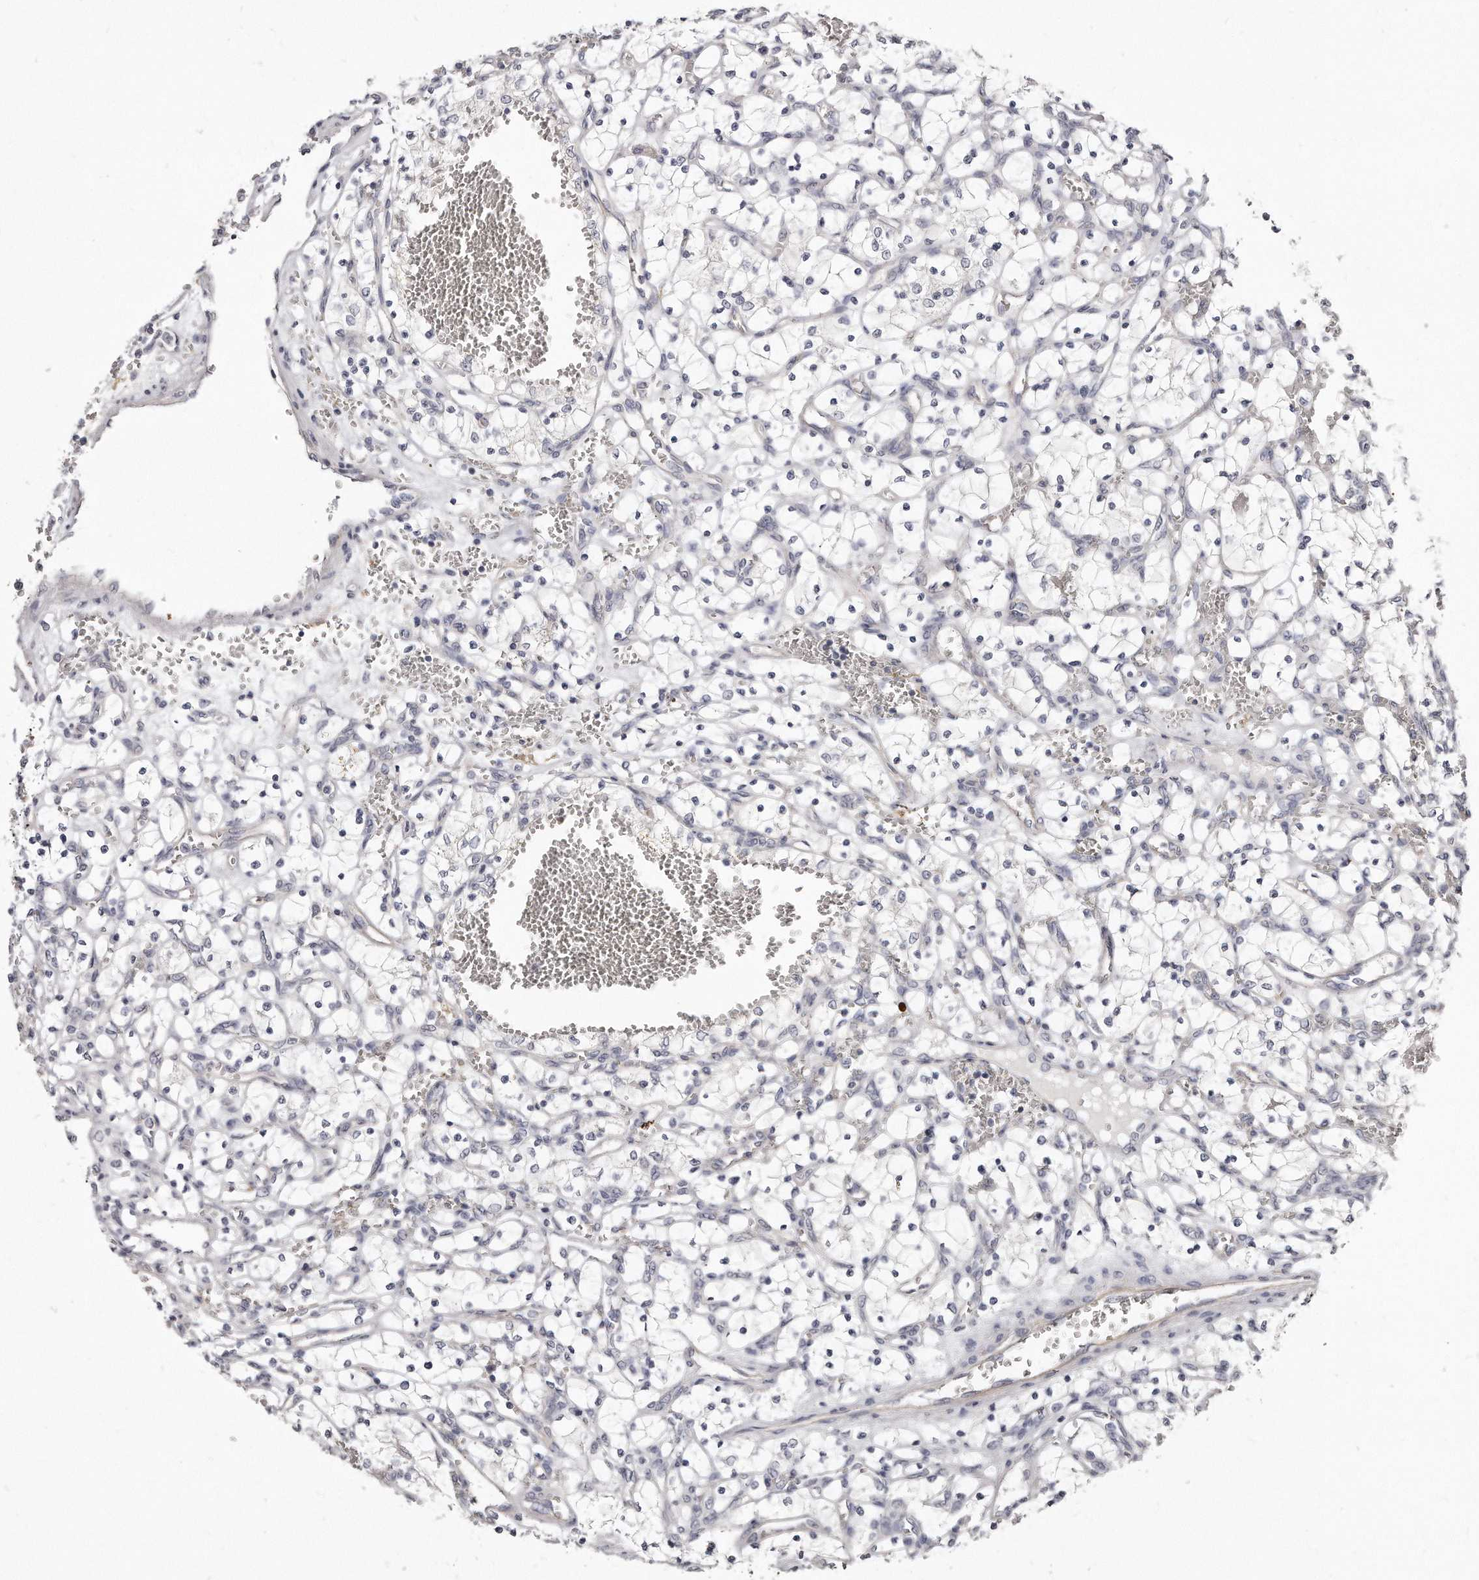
{"staining": {"intensity": "negative", "quantity": "none", "location": "none"}, "tissue": "renal cancer", "cell_type": "Tumor cells", "image_type": "cancer", "snomed": [{"axis": "morphology", "description": "Adenocarcinoma, NOS"}, {"axis": "topography", "description": "Kidney"}], "caption": "A photomicrograph of renal cancer (adenocarcinoma) stained for a protein shows no brown staining in tumor cells.", "gene": "TTLL4", "patient": {"sex": "female", "age": 69}}